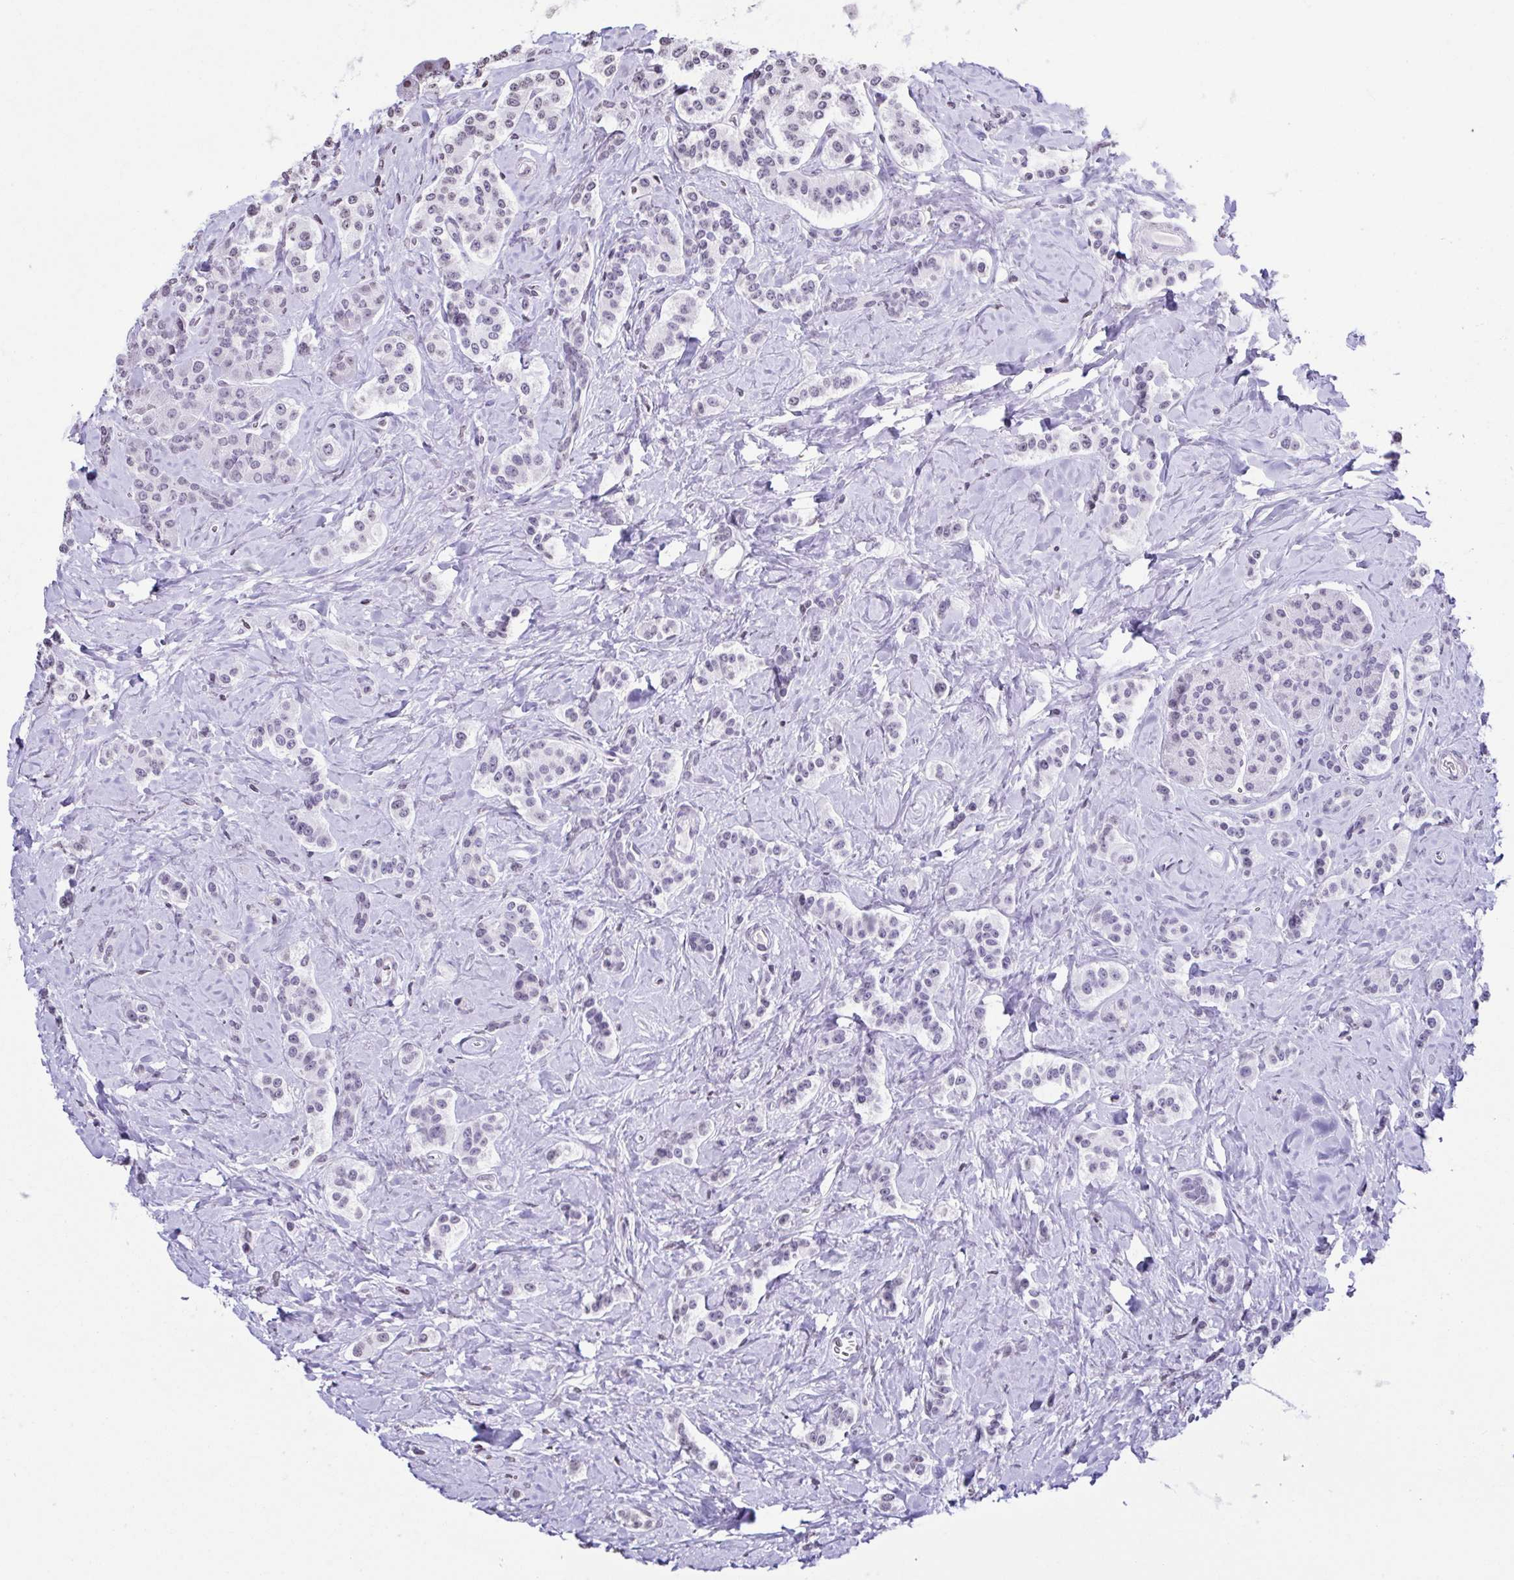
{"staining": {"intensity": "negative", "quantity": "none", "location": "none"}, "tissue": "carcinoid", "cell_type": "Tumor cells", "image_type": "cancer", "snomed": [{"axis": "morphology", "description": "Normal tissue, NOS"}, {"axis": "morphology", "description": "Carcinoid, malignant, NOS"}, {"axis": "topography", "description": "Pancreas"}], "caption": "This is an IHC micrograph of carcinoid. There is no positivity in tumor cells.", "gene": "VCY1B", "patient": {"sex": "male", "age": 36}}